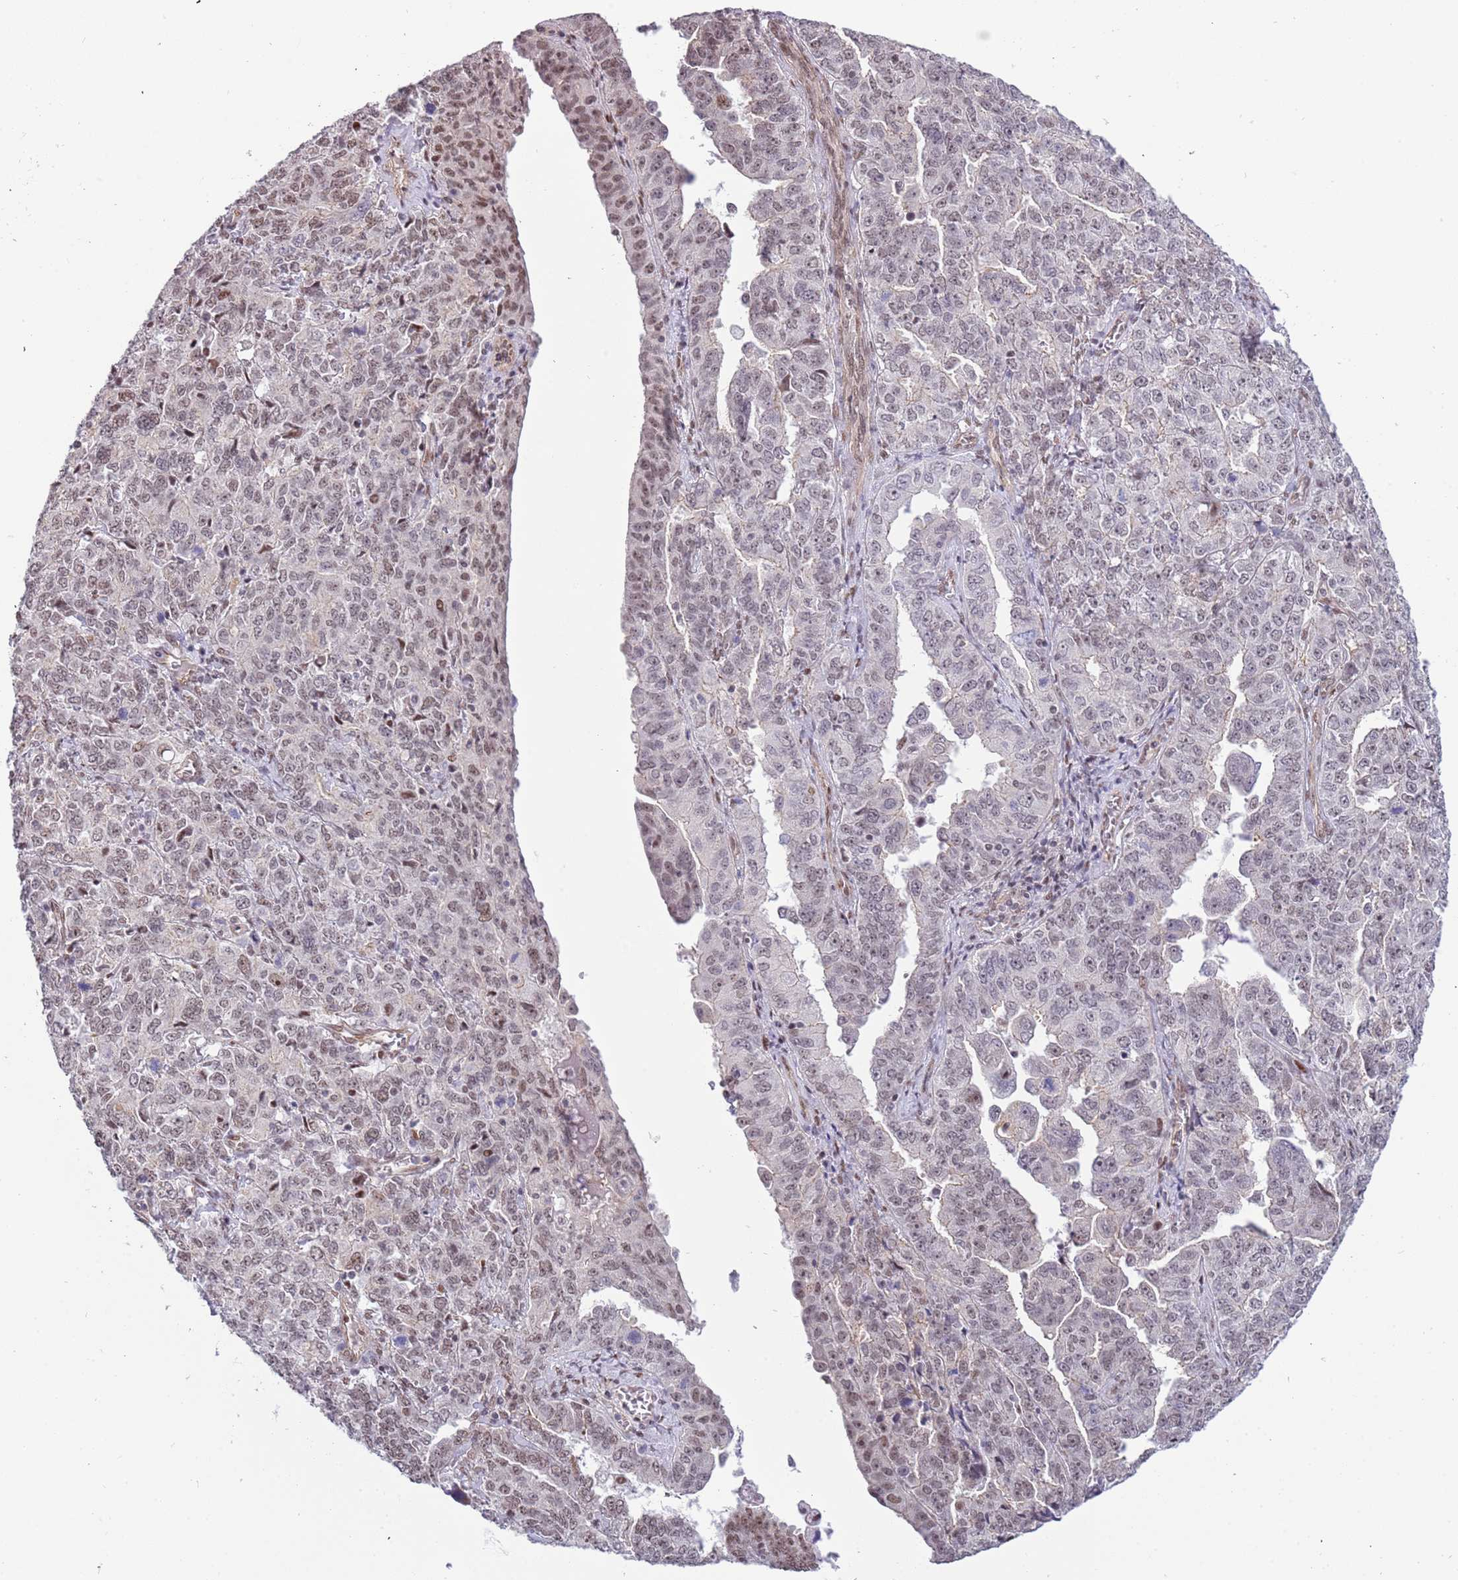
{"staining": {"intensity": "moderate", "quantity": "25%-75%", "location": "nuclear"}, "tissue": "ovarian cancer", "cell_type": "Tumor cells", "image_type": "cancer", "snomed": [{"axis": "morphology", "description": "Carcinoma, endometroid"}, {"axis": "topography", "description": "Ovary"}], "caption": "A brown stain highlights moderate nuclear expression of a protein in human ovarian endometroid carcinoma tumor cells.", "gene": "LRMDA", "patient": {"sex": "female", "age": 62}}